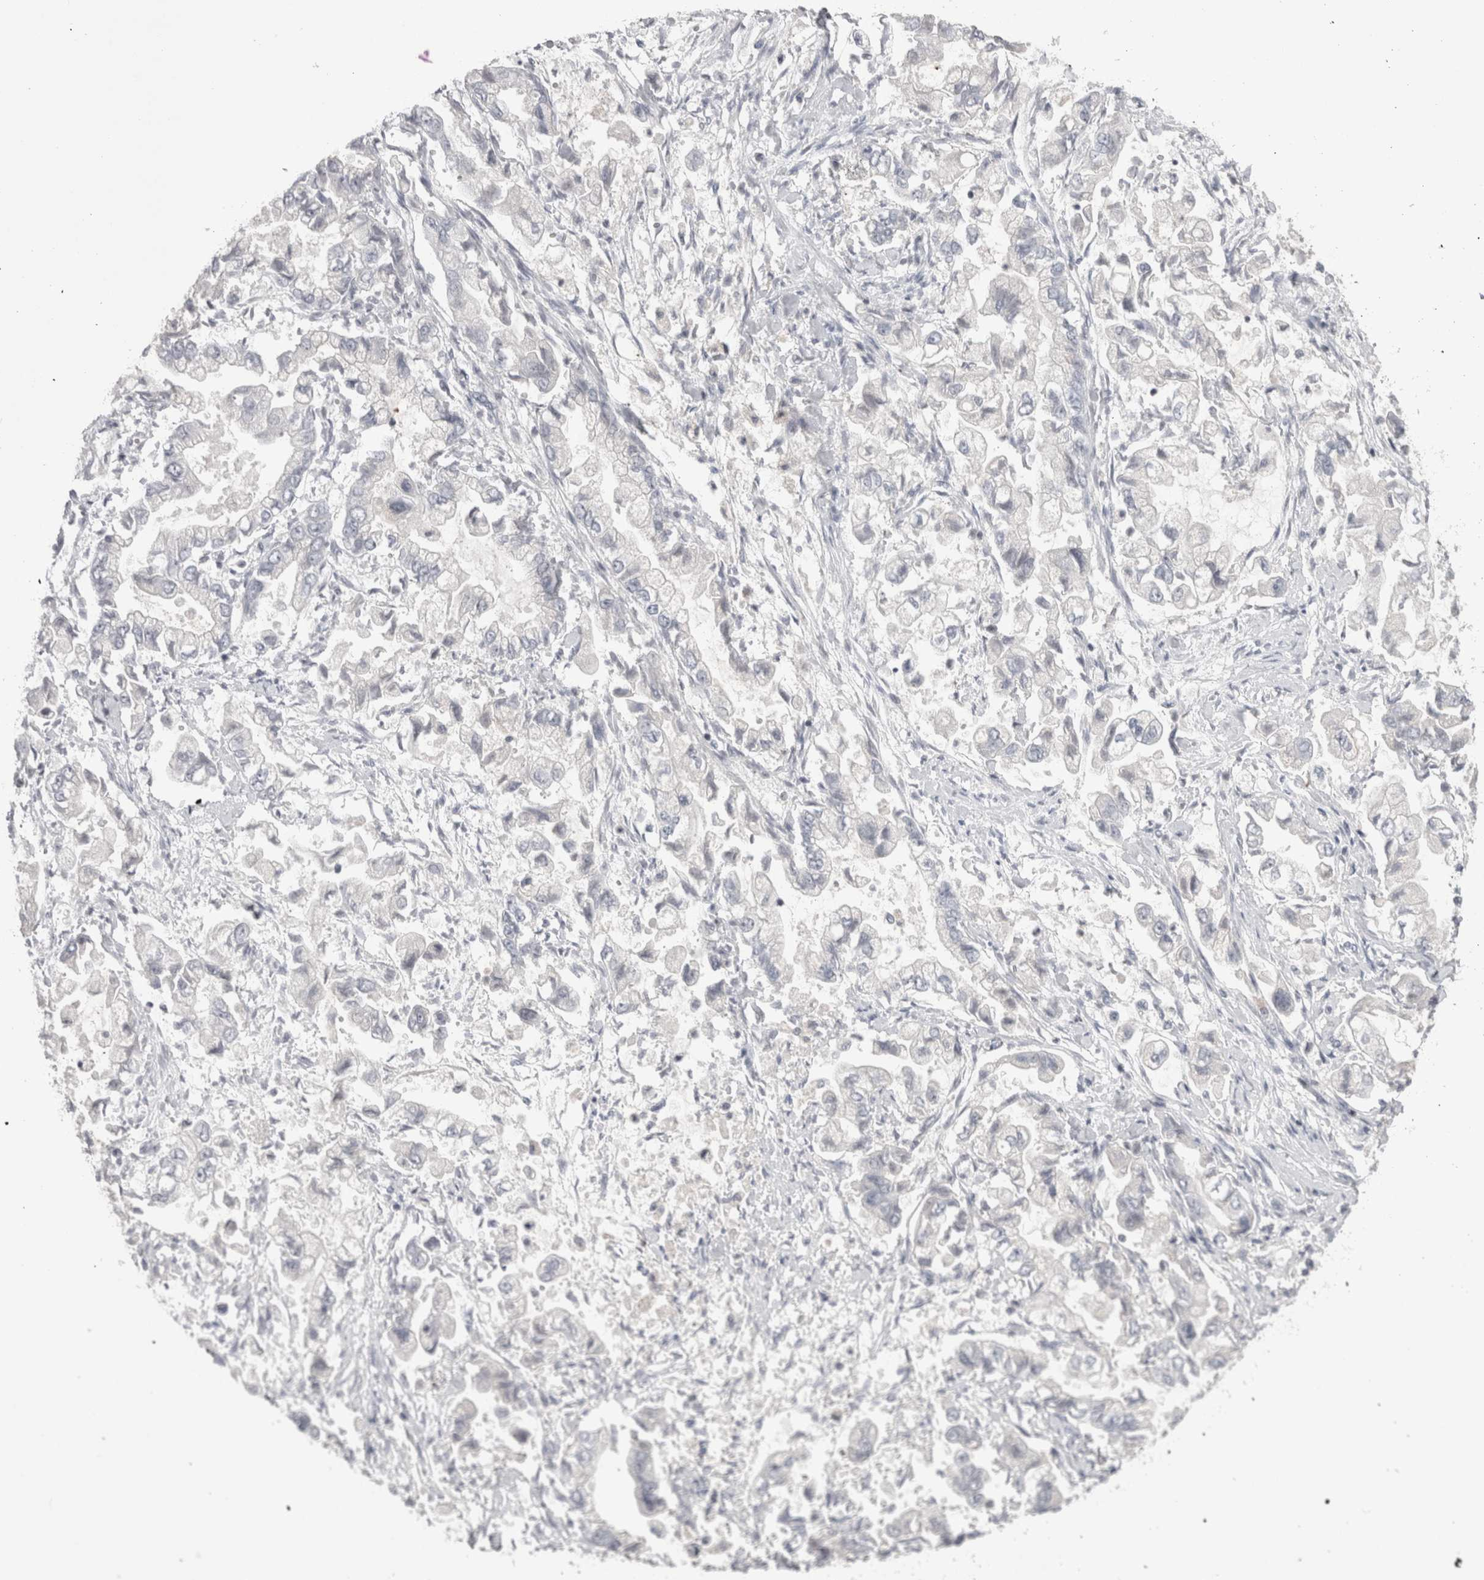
{"staining": {"intensity": "negative", "quantity": "none", "location": "none"}, "tissue": "stomach cancer", "cell_type": "Tumor cells", "image_type": "cancer", "snomed": [{"axis": "morphology", "description": "Normal tissue, NOS"}, {"axis": "morphology", "description": "Adenocarcinoma, NOS"}, {"axis": "topography", "description": "Stomach"}], "caption": "The immunohistochemistry photomicrograph has no significant staining in tumor cells of stomach cancer tissue. Brightfield microscopy of immunohistochemistry stained with DAB (3,3'-diaminobenzidine) (brown) and hematoxylin (blue), captured at high magnification.", "gene": "FNDC8", "patient": {"sex": "male", "age": 62}}